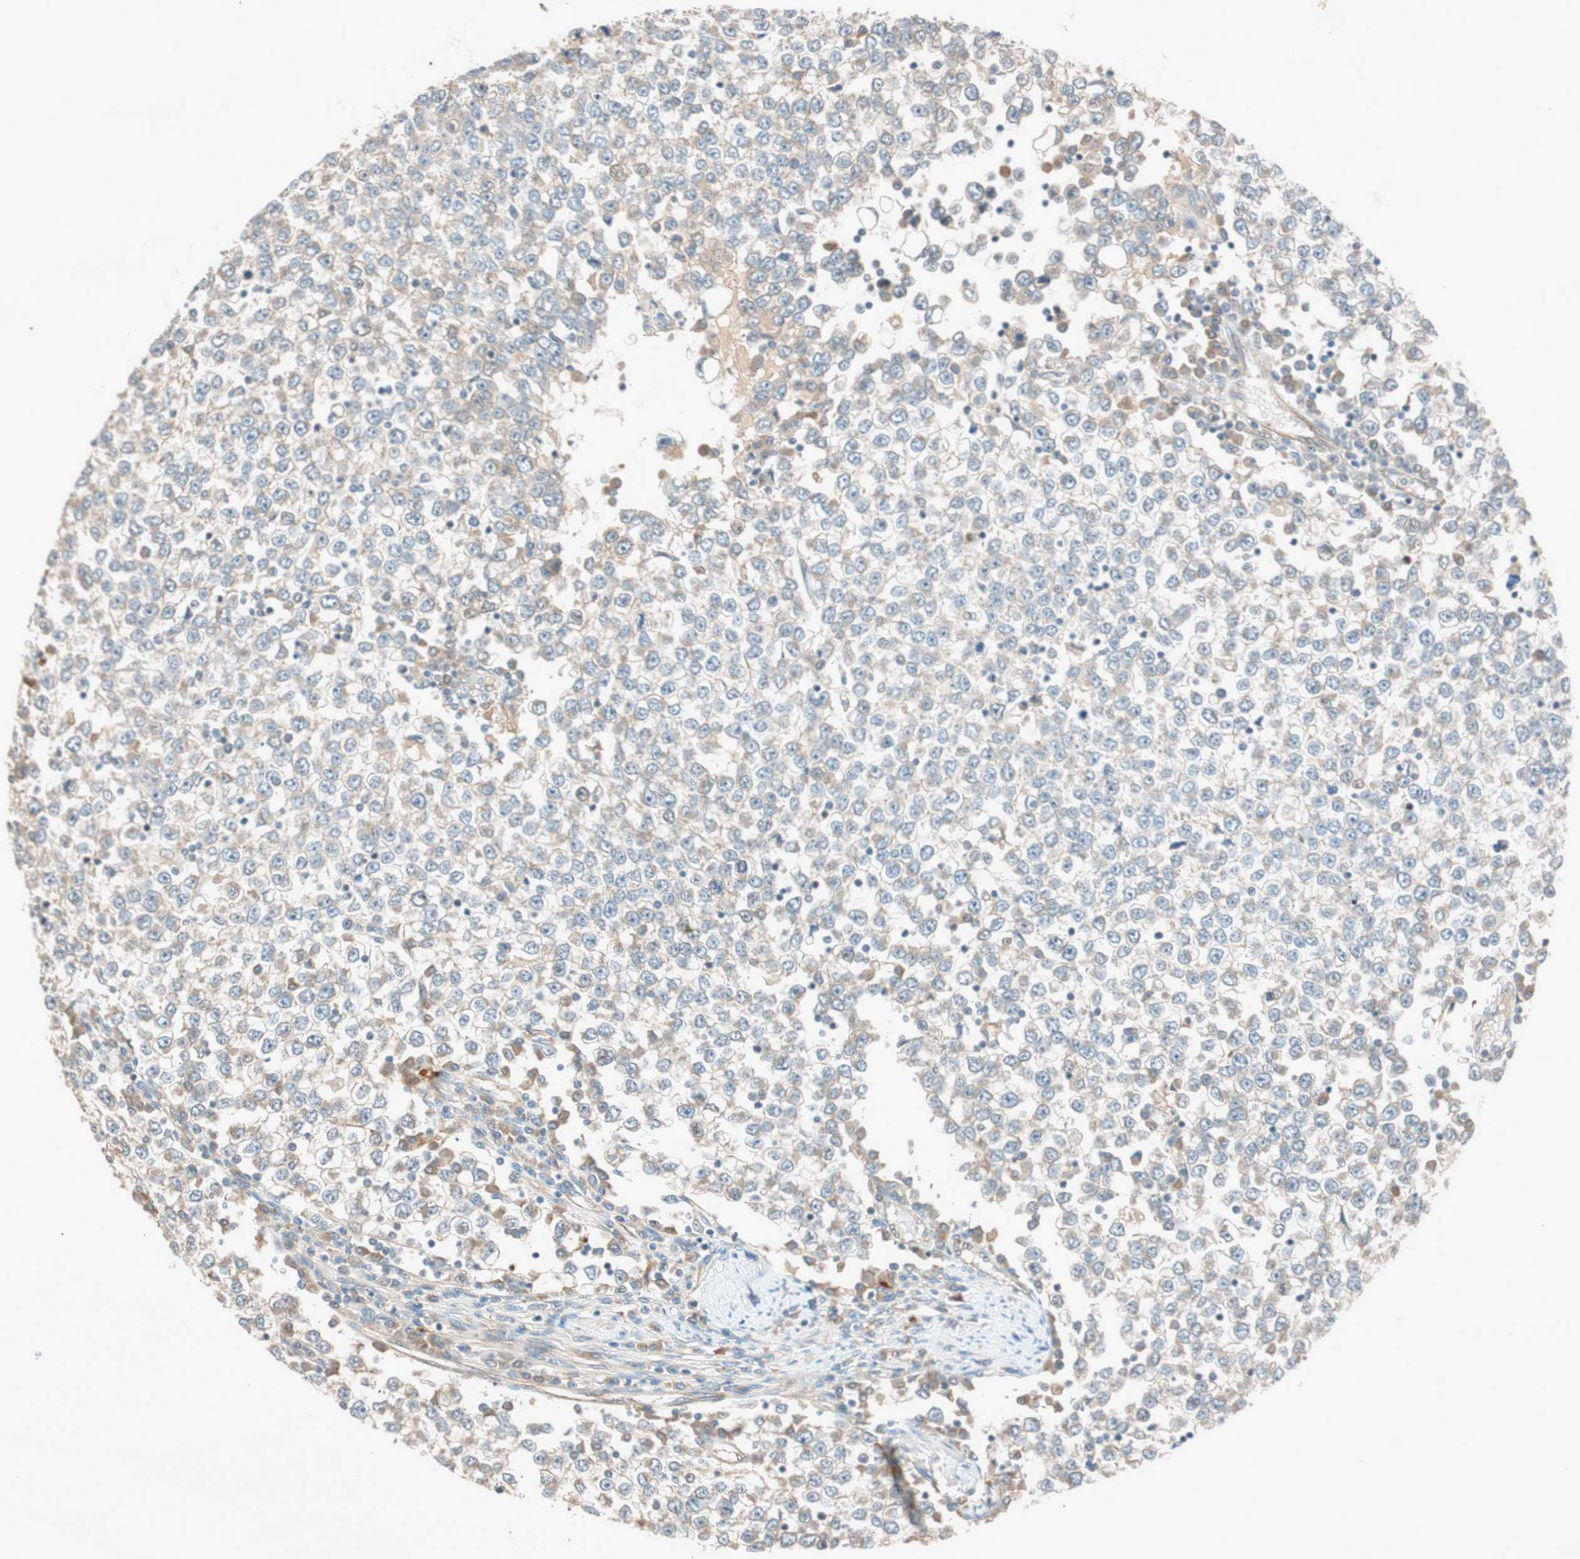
{"staining": {"intensity": "weak", "quantity": "<25%", "location": "cytoplasmic/membranous"}, "tissue": "testis cancer", "cell_type": "Tumor cells", "image_type": "cancer", "snomed": [{"axis": "morphology", "description": "Seminoma, NOS"}, {"axis": "topography", "description": "Testis"}], "caption": "This histopathology image is of testis seminoma stained with immunohistochemistry to label a protein in brown with the nuclei are counter-stained blue. There is no expression in tumor cells.", "gene": "EPHA6", "patient": {"sex": "male", "age": 65}}